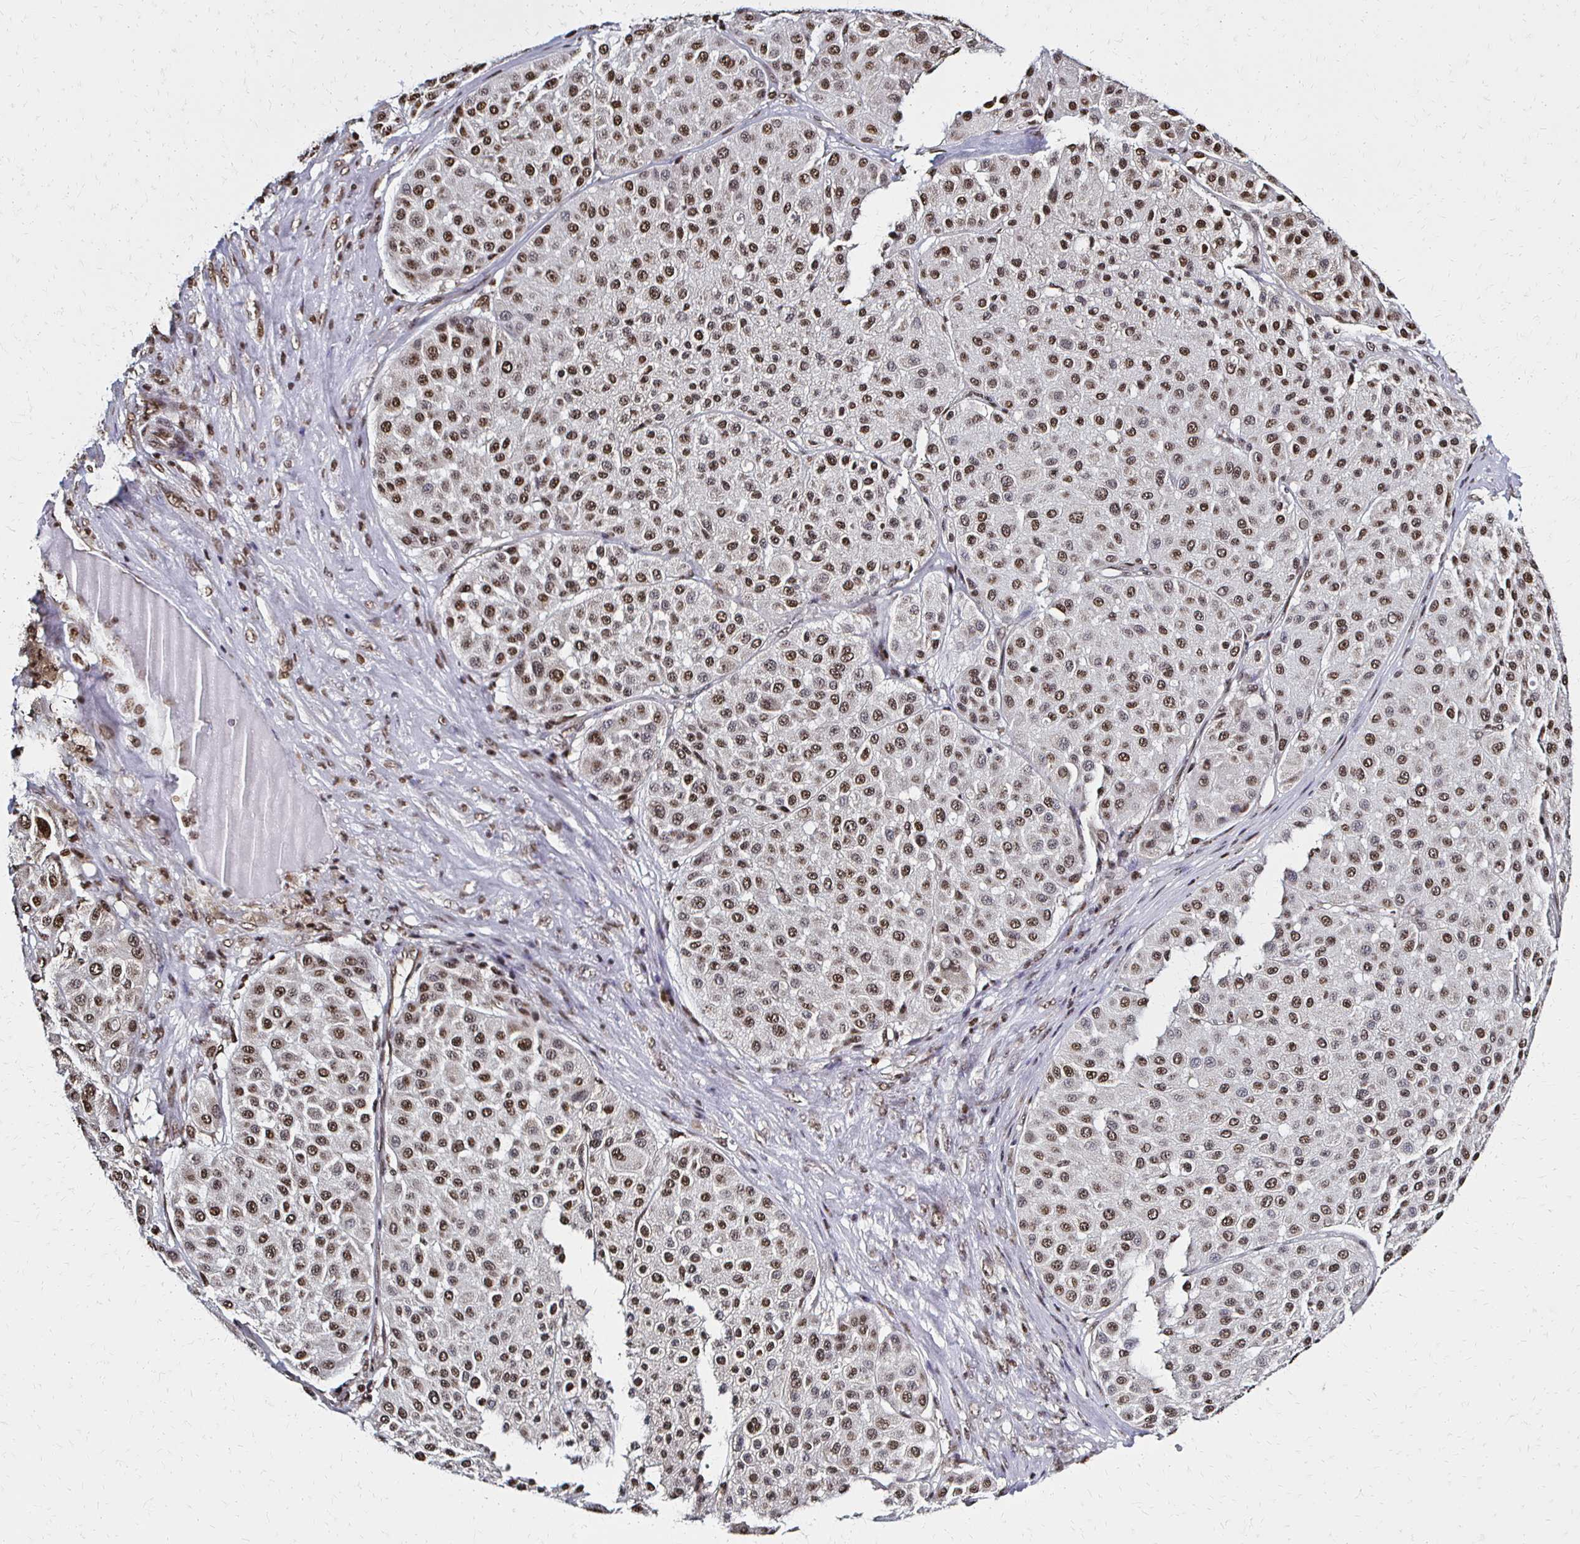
{"staining": {"intensity": "moderate", "quantity": ">75%", "location": "nuclear"}, "tissue": "melanoma", "cell_type": "Tumor cells", "image_type": "cancer", "snomed": [{"axis": "morphology", "description": "Malignant melanoma, Metastatic site"}, {"axis": "topography", "description": "Smooth muscle"}], "caption": "Moderate nuclear protein expression is seen in approximately >75% of tumor cells in malignant melanoma (metastatic site).", "gene": "HOXA9", "patient": {"sex": "male", "age": 41}}